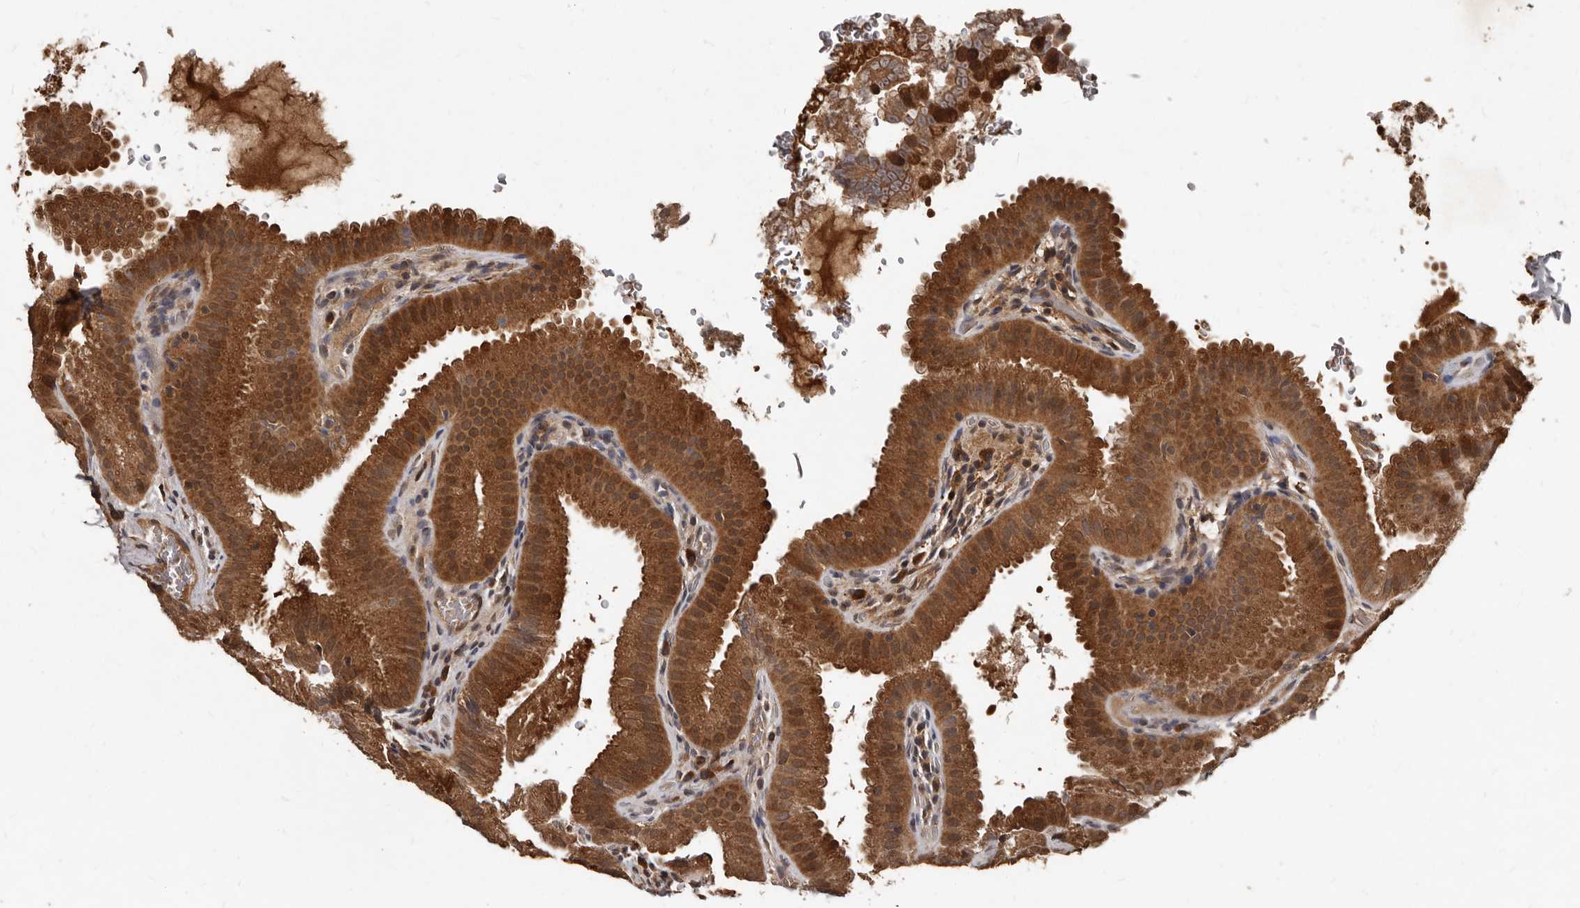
{"staining": {"intensity": "strong", "quantity": ">75%", "location": "cytoplasmic/membranous"}, "tissue": "gallbladder", "cell_type": "Glandular cells", "image_type": "normal", "snomed": [{"axis": "morphology", "description": "Normal tissue, NOS"}, {"axis": "topography", "description": "Gallbladder"}], "caption": "A photomicrograph of gallbladder stained for a protein shows strong cytoplasmic/membranous brown staining in glandular cells. The protein of interest is shown in brown color, while the nuclei are stained blue.", "gene": "PMVK", "patient": {"sex": "female", "age": 30}}